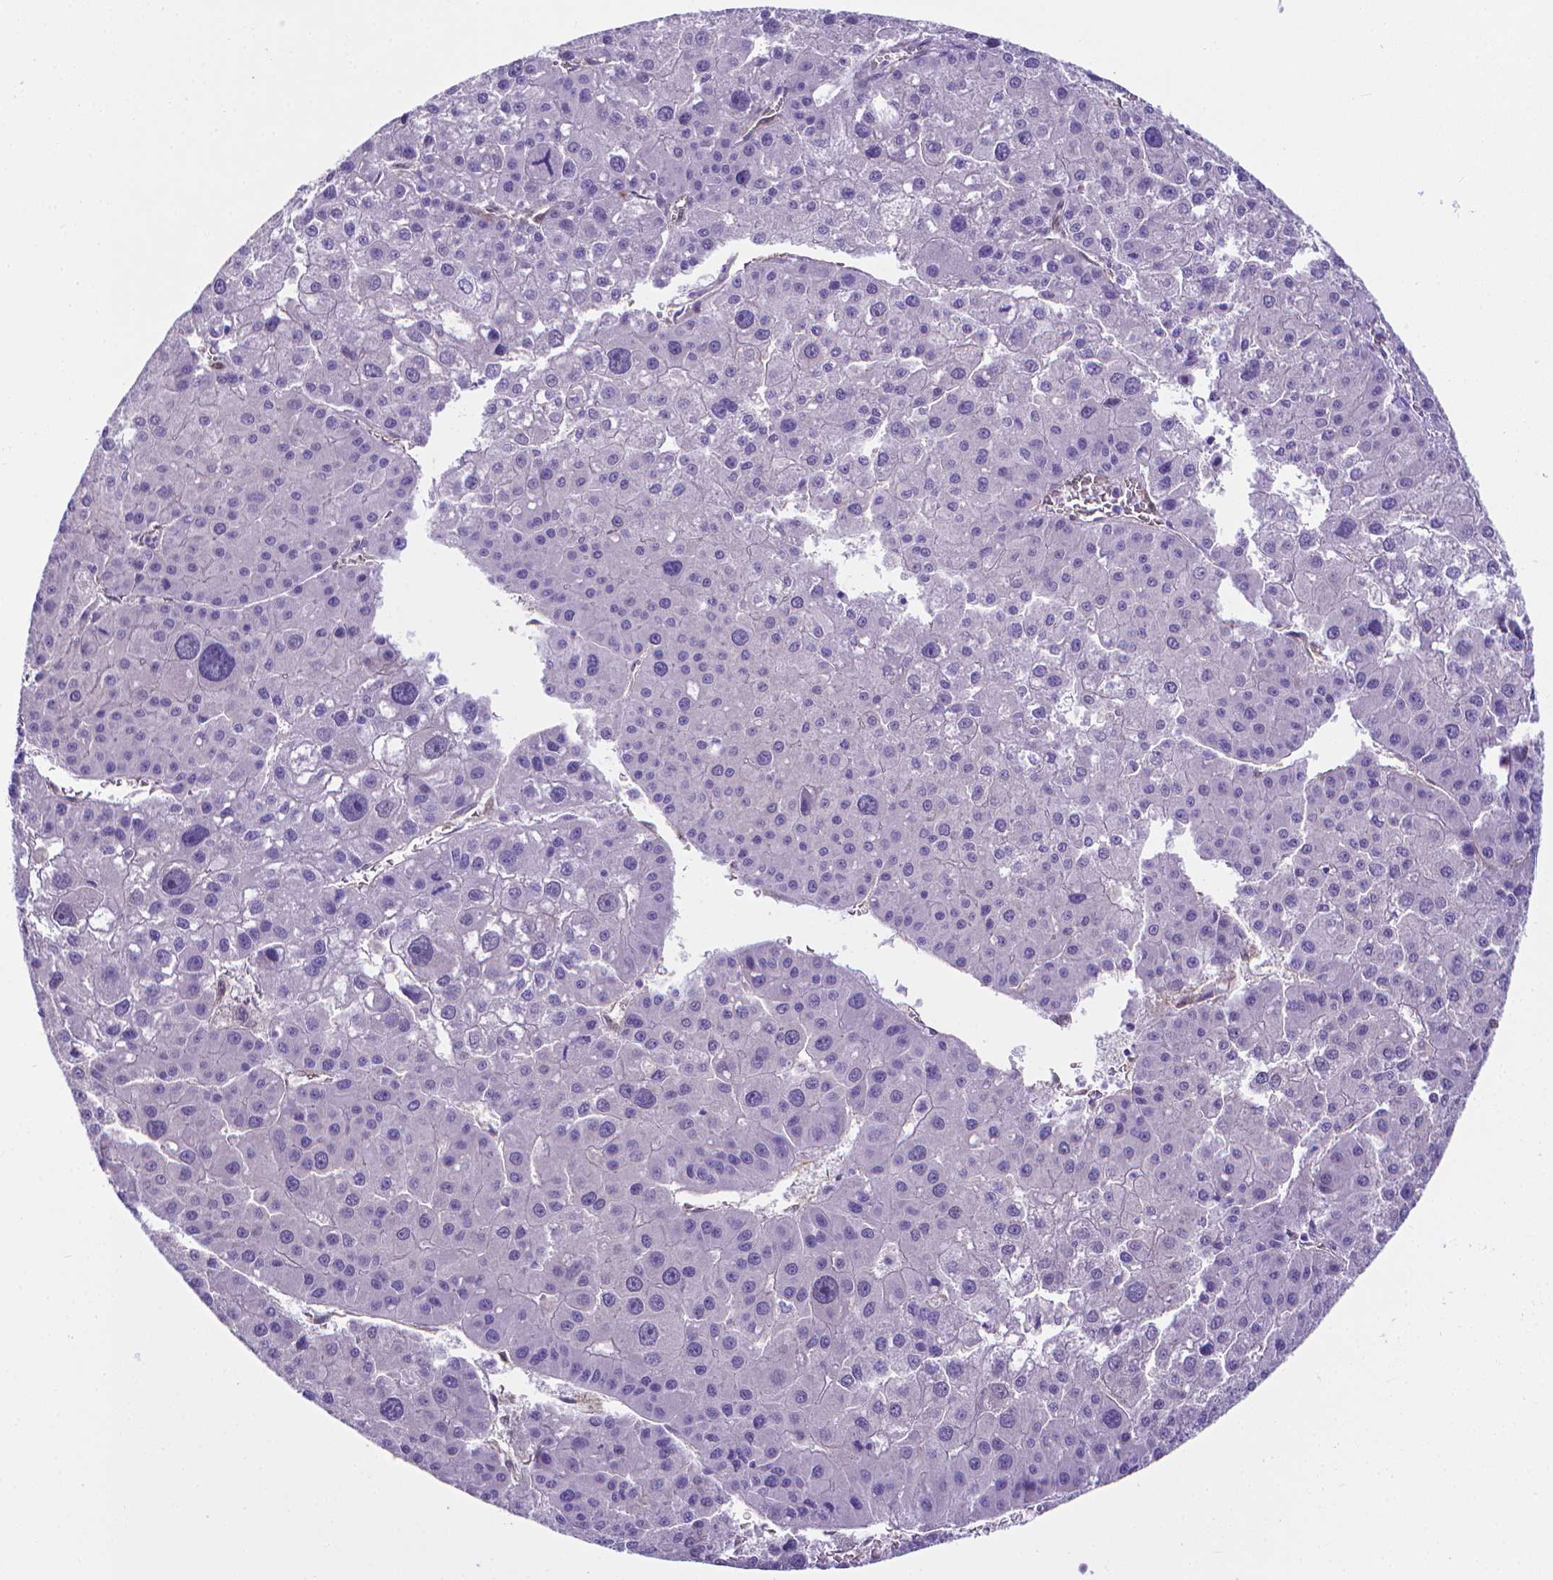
{"staining": {"intensity": "negative", "quantity": "none", "location": "none"}, "tissue": "liver cancer", "cell_type": "Tumor cells", "image_type": "cancer", "snomed": [{"axis": "morphology", "description": "Carcinoma, Hepatocellular, NOS"}, {"axis": "topography", "description": "Liver"}], "caption": "Immunohistochemical staining of liver hepatocellular carcinoma reveals no significant staining in tumor cells. (Immunohistochemistry (ihc), brightfield microscopy, high magnification).", "gene": "CLIC4", "patient": {"sex": "male", "age": 73}}